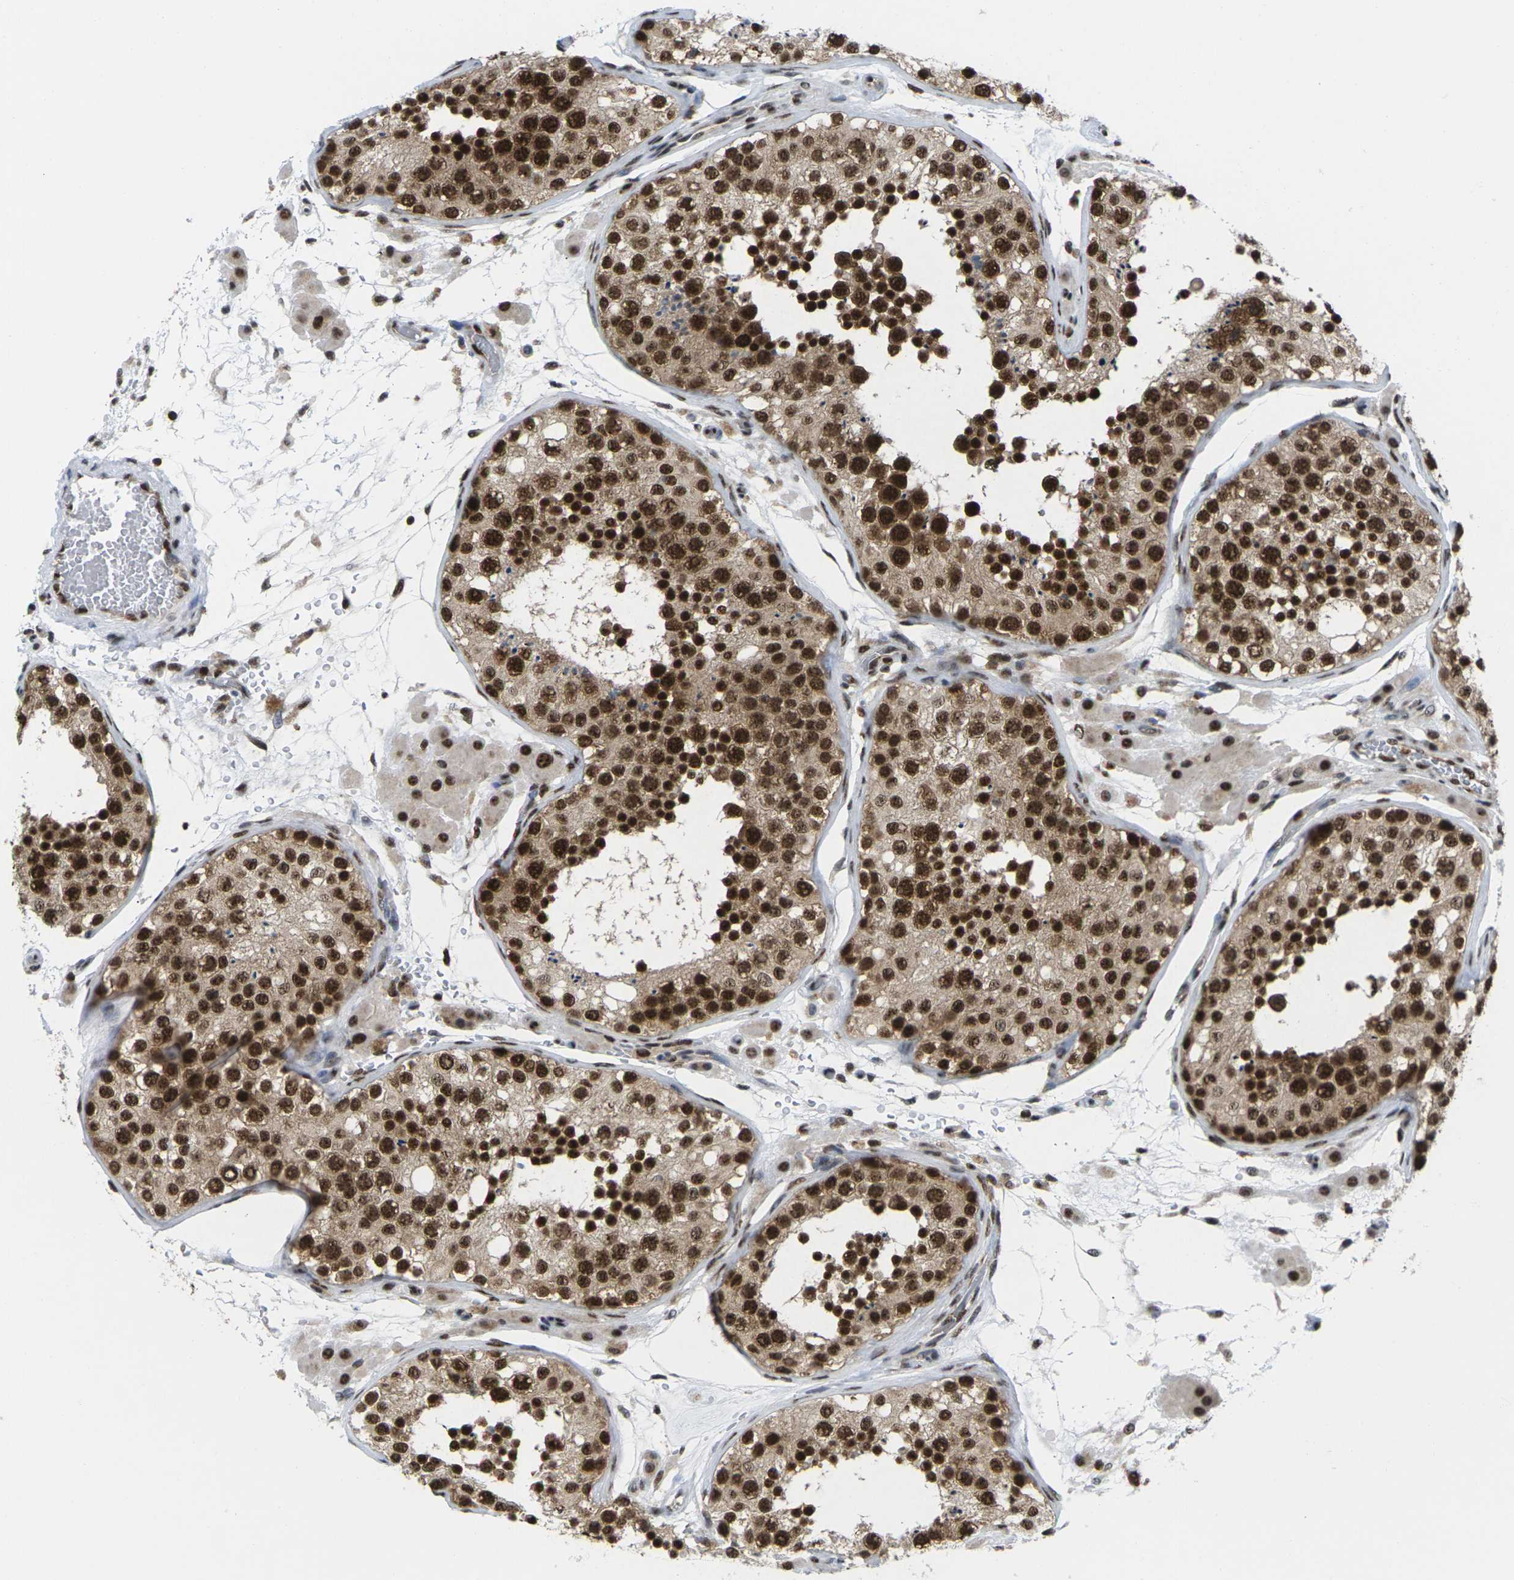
{"staining": {"intensity": "strong", "quantity": ">75%", "location": "cytoplasmic/membranous,nuclear"}, "tissue": "testis", "cell_type": "Cells in seminiferous ducts", "image_type": "normal", "snomed": [{"axis": "morphology", "description": "Normal tissue, NOS"}, {"axis": "topography", "description": "Testis"}], "caption": "Protein expression analysis of benign testis displays strong cytoplasmic/membranous,nuclear positivity in about >75% of cells in seminiferous ducts.", "gene": "MAGOH", "patient": {"sex": "male", "age": 26}}